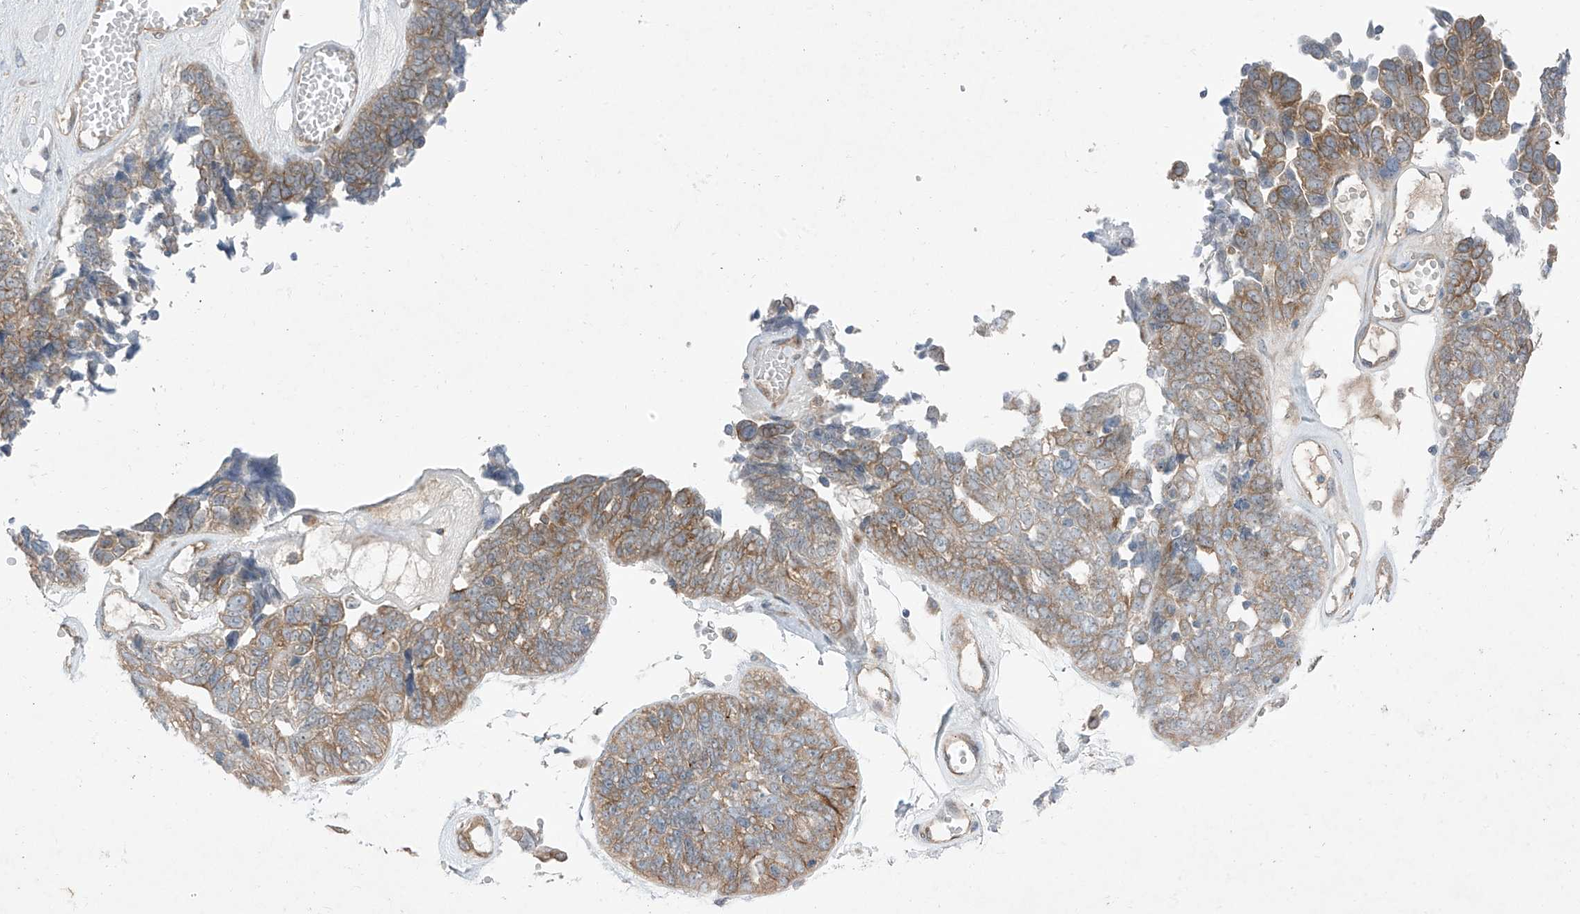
{"staining": {"intensity": "moderate", "quantity": "25%-75%", "location": "cytoplasmic/membranous"}, "tissue": "ovarian cancer", "cell_type": "Tumor cells", "image_type": "cancer", "snomed": [{"axis": "morphology", "description": "Cystadenocarcinoma, serous, NOS"}, {"axis": "topography", "description": "Ovary"}], "caption": "Serous cystadenocarcinoma (ovarian) was stained to show a protein in brown. There is medium levels of moderate cytoplasmic/membranous positivity in approximately 25%-75% of tumor cells. (IHC, brightfield microscopy, high magnification).", "gene": "NALCN", "patient": {"sex": "female", "age": 79}}